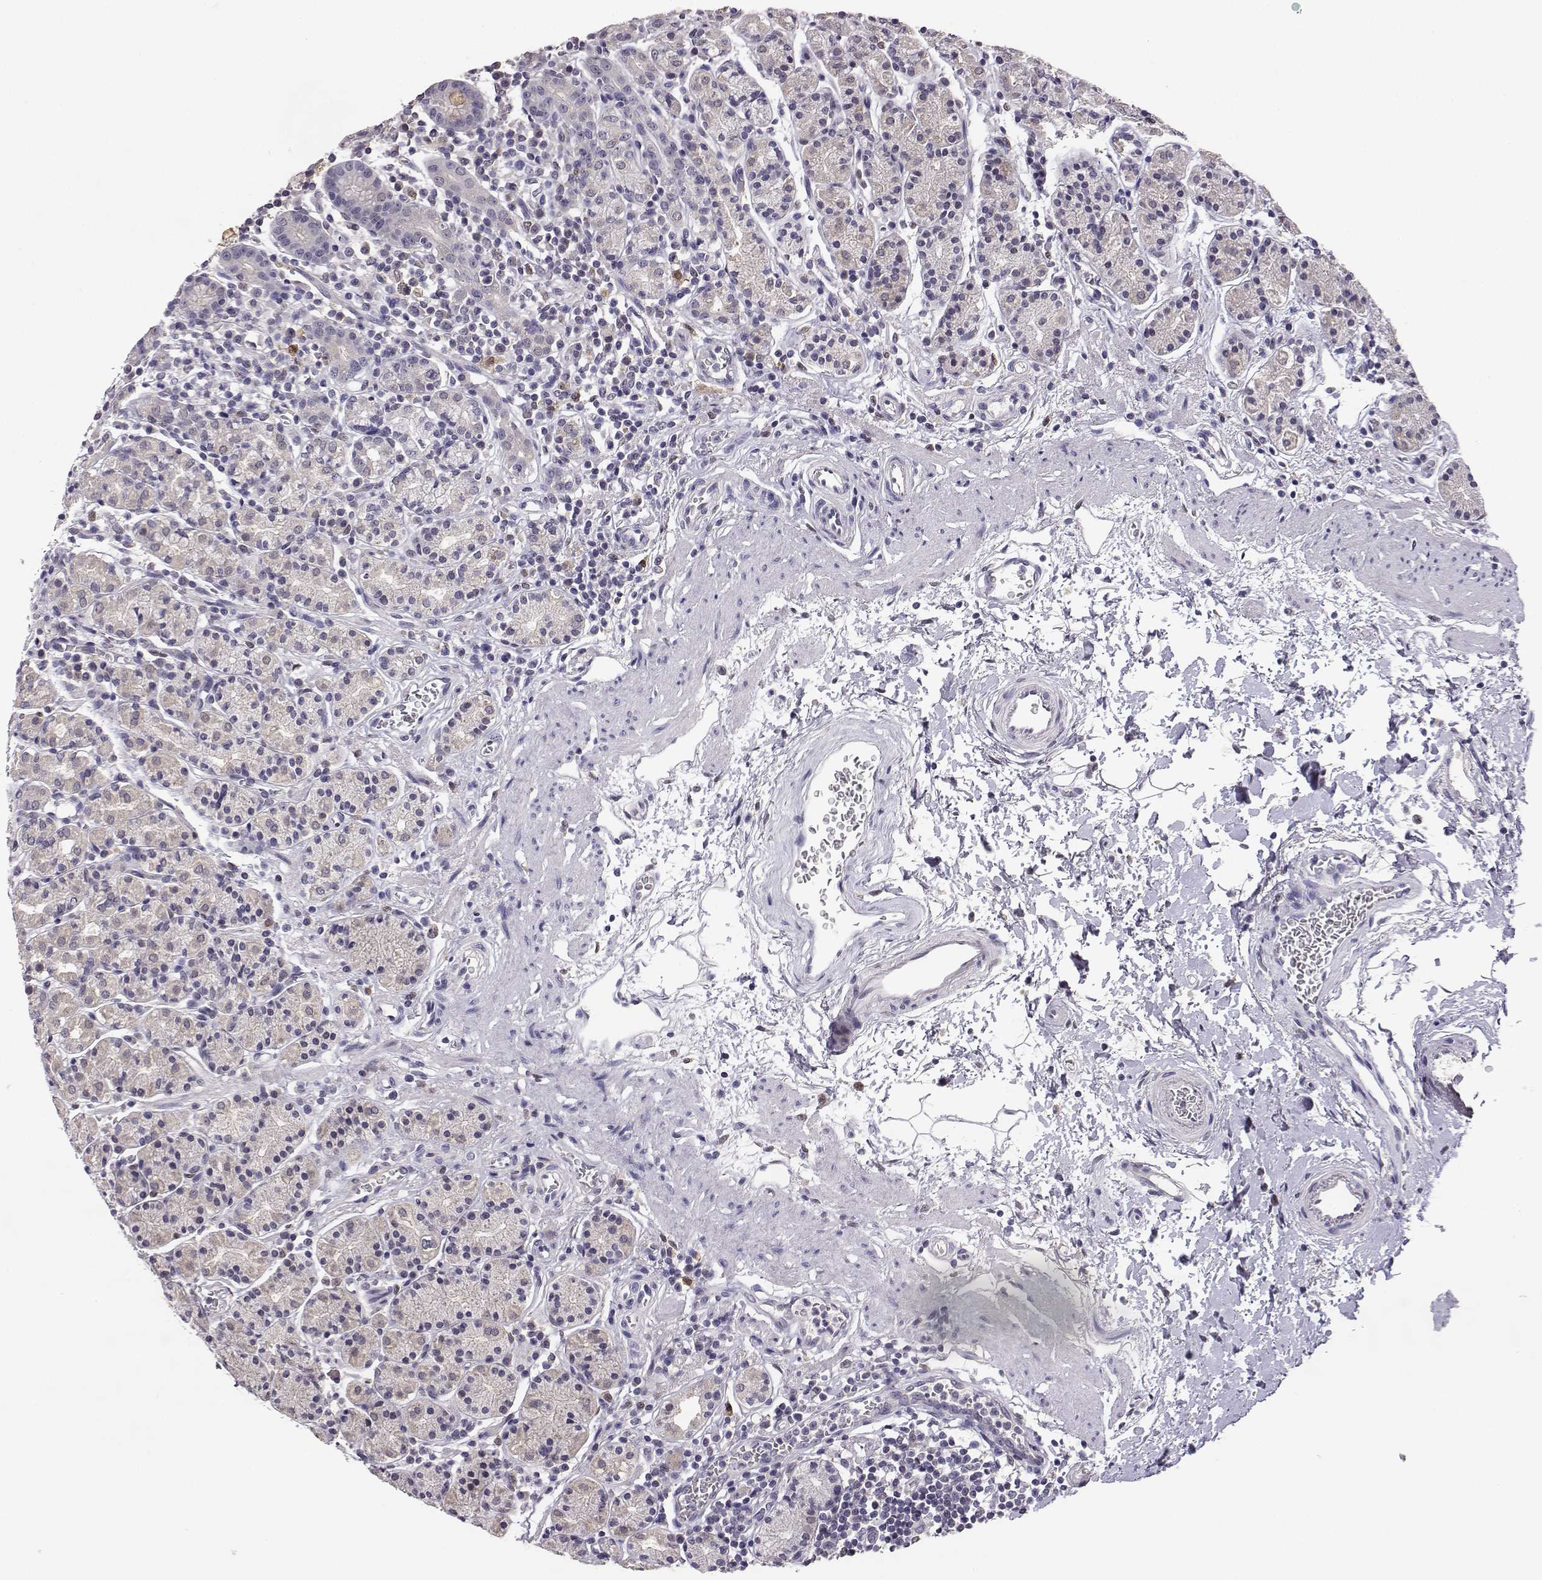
{"staining": {"intensity": "negative", "quantity": "none", "location": "none"}, "tissue": "stomach", "cell_type": "Glandular cells", "image_type": "normal", "snomed": [{"axis": "morphology", "description": "Normal tissue, NOS"}, {"axis": "topography", "description": "Stomach, upper"}, {"axis": "topography", "description": "Stomach"}], "caption": "The IHC photomicrograph has no significant positivity in glandular cells of stomach. (DAB immunohistochemistry (IHC) with hematoxylin counter stain).", "gene": "AKR1B1", "patient": {"sex": "male", "age": 62}}